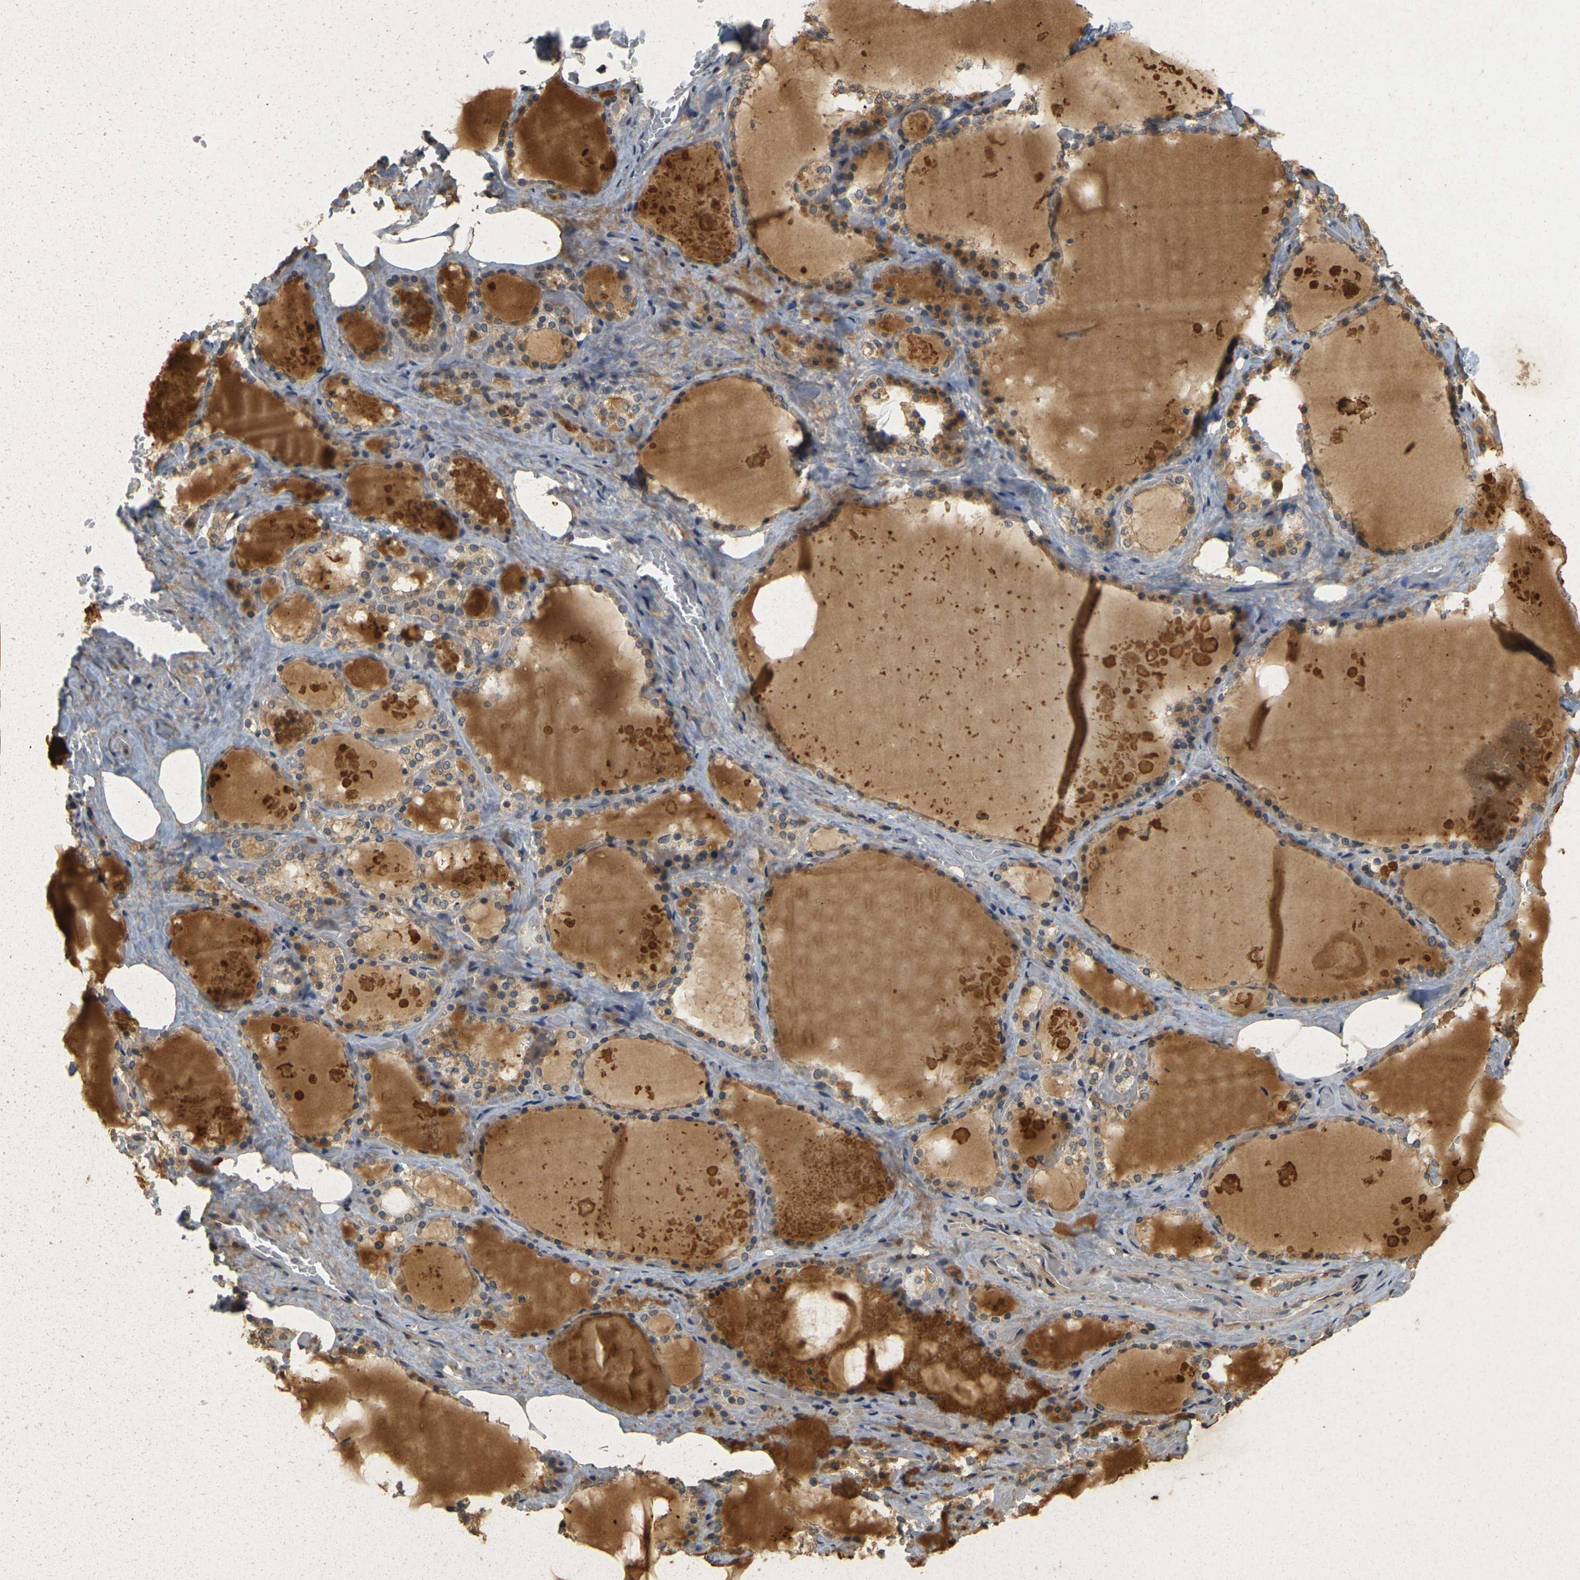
{"staining": {"intensity": "moderate", "quantity": ">75%", "location": "cytoplasmic/membranous"}, "tissue": "thyroid gland", "cell_type": "Glandular cells", "image_type": "normal", "snomed": [{"axis": "morphology", "description": "Normal tissue, NOS"}, {"axis": "topography", "description": "Thyroid gland"}], "caption": "A medium amount of moderate cytoplasmic/membranous expression is seen in about >75% of glandular cells in normal thyroid gland.", "gene": "ERN1", "patient": {"sex": "male", "age": 61}}